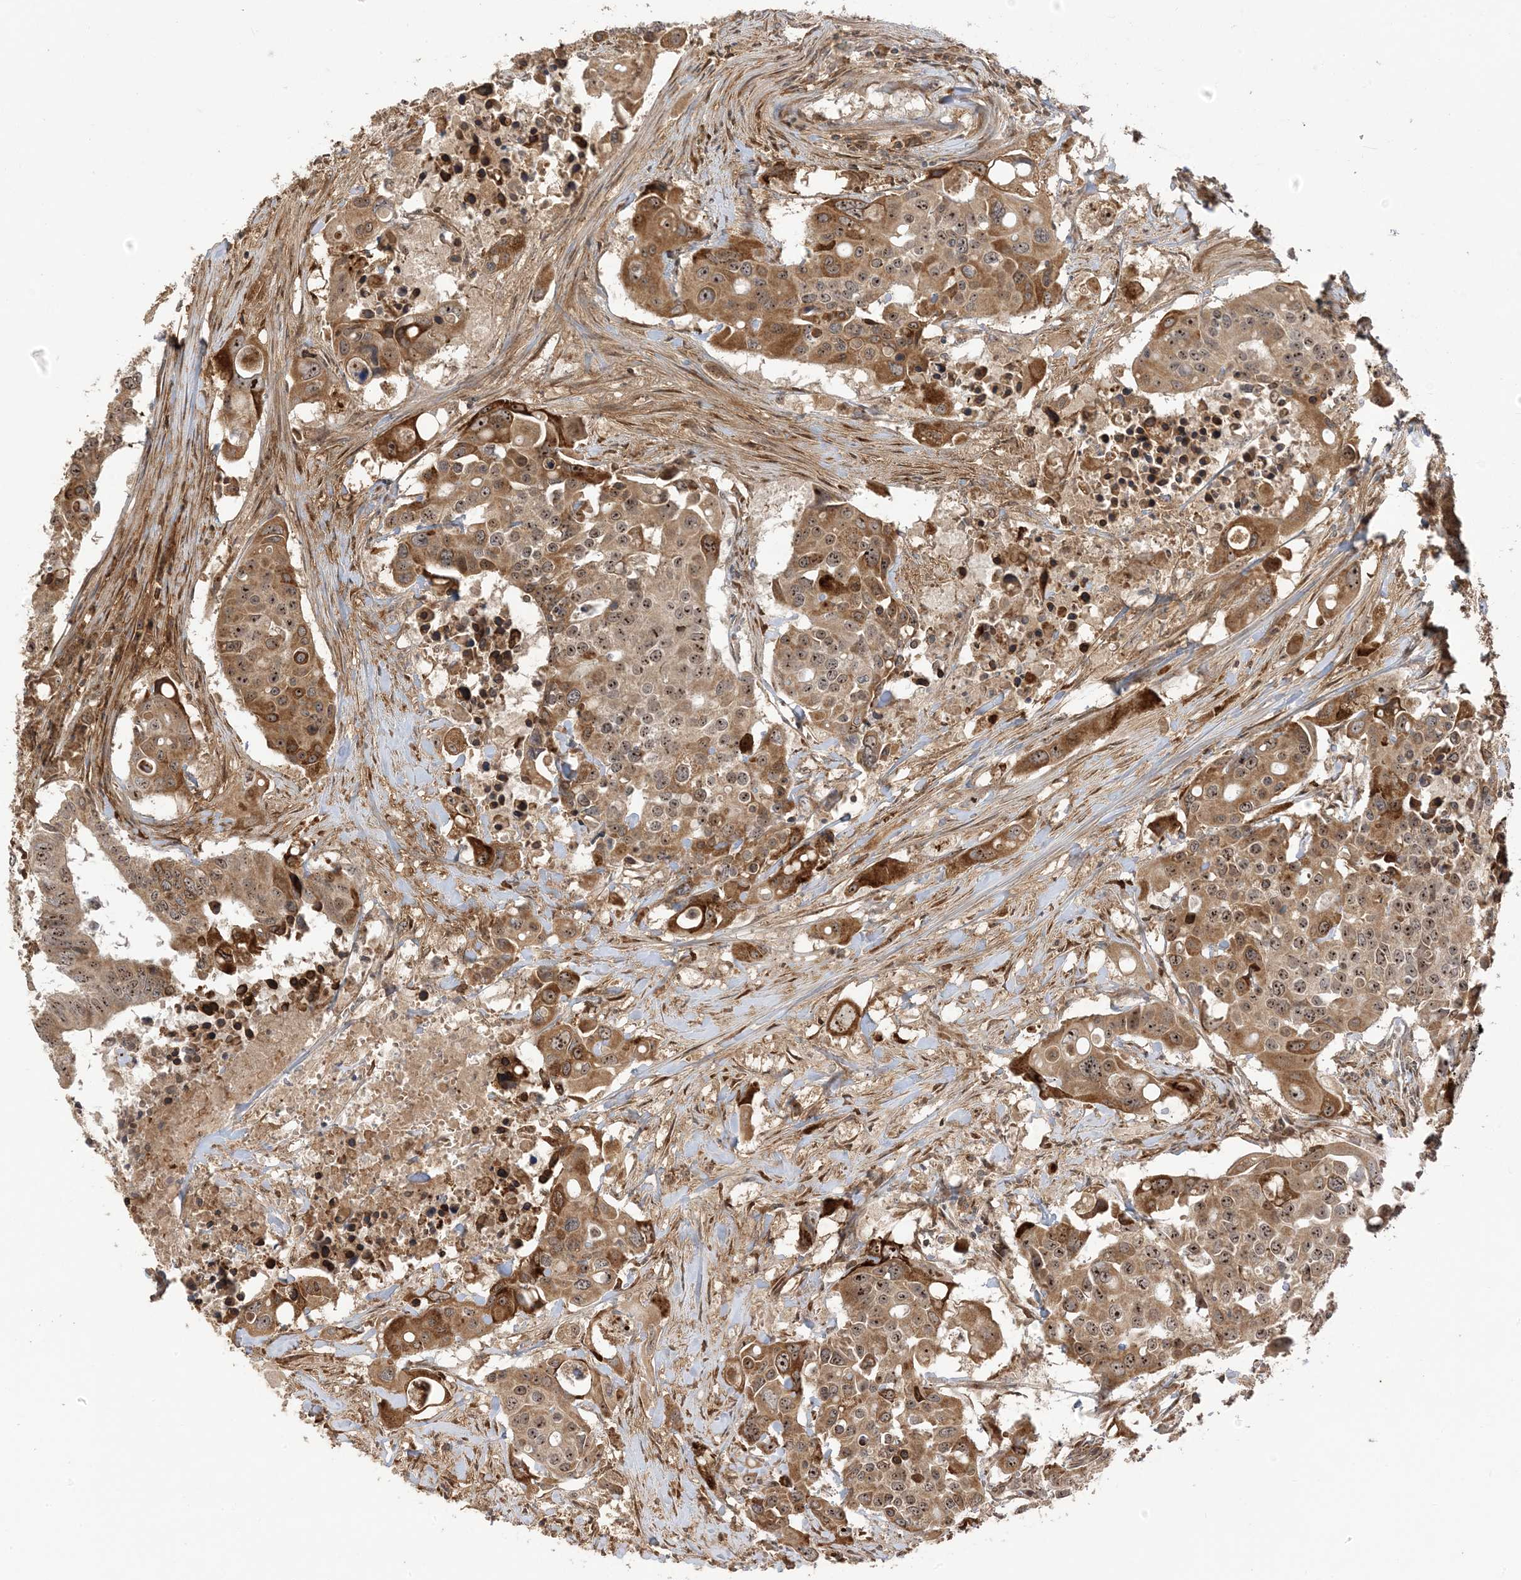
{"staining": {"intensity": "moderate", "quantity": ">75%", "location": "cytoplasmic/membranous,nuclear"}, "tissue": "colorectal cancer", "cell_type": "Tumor cells", "image_type": "cancer", "snomed": [{"axis": "morphology", "description": "Adenocarcinoma, NOS"}, {"axis": "topography", "description": "Colon"}], "caption": "Human colorectal cancer stained for a protein (brown) reveals moderate cytoplasmic/membranous and nuclear positive positivity in about >75% of tumor cells.", "gene": "ECM2", "patient": {"sex": "male", "age": 77}}